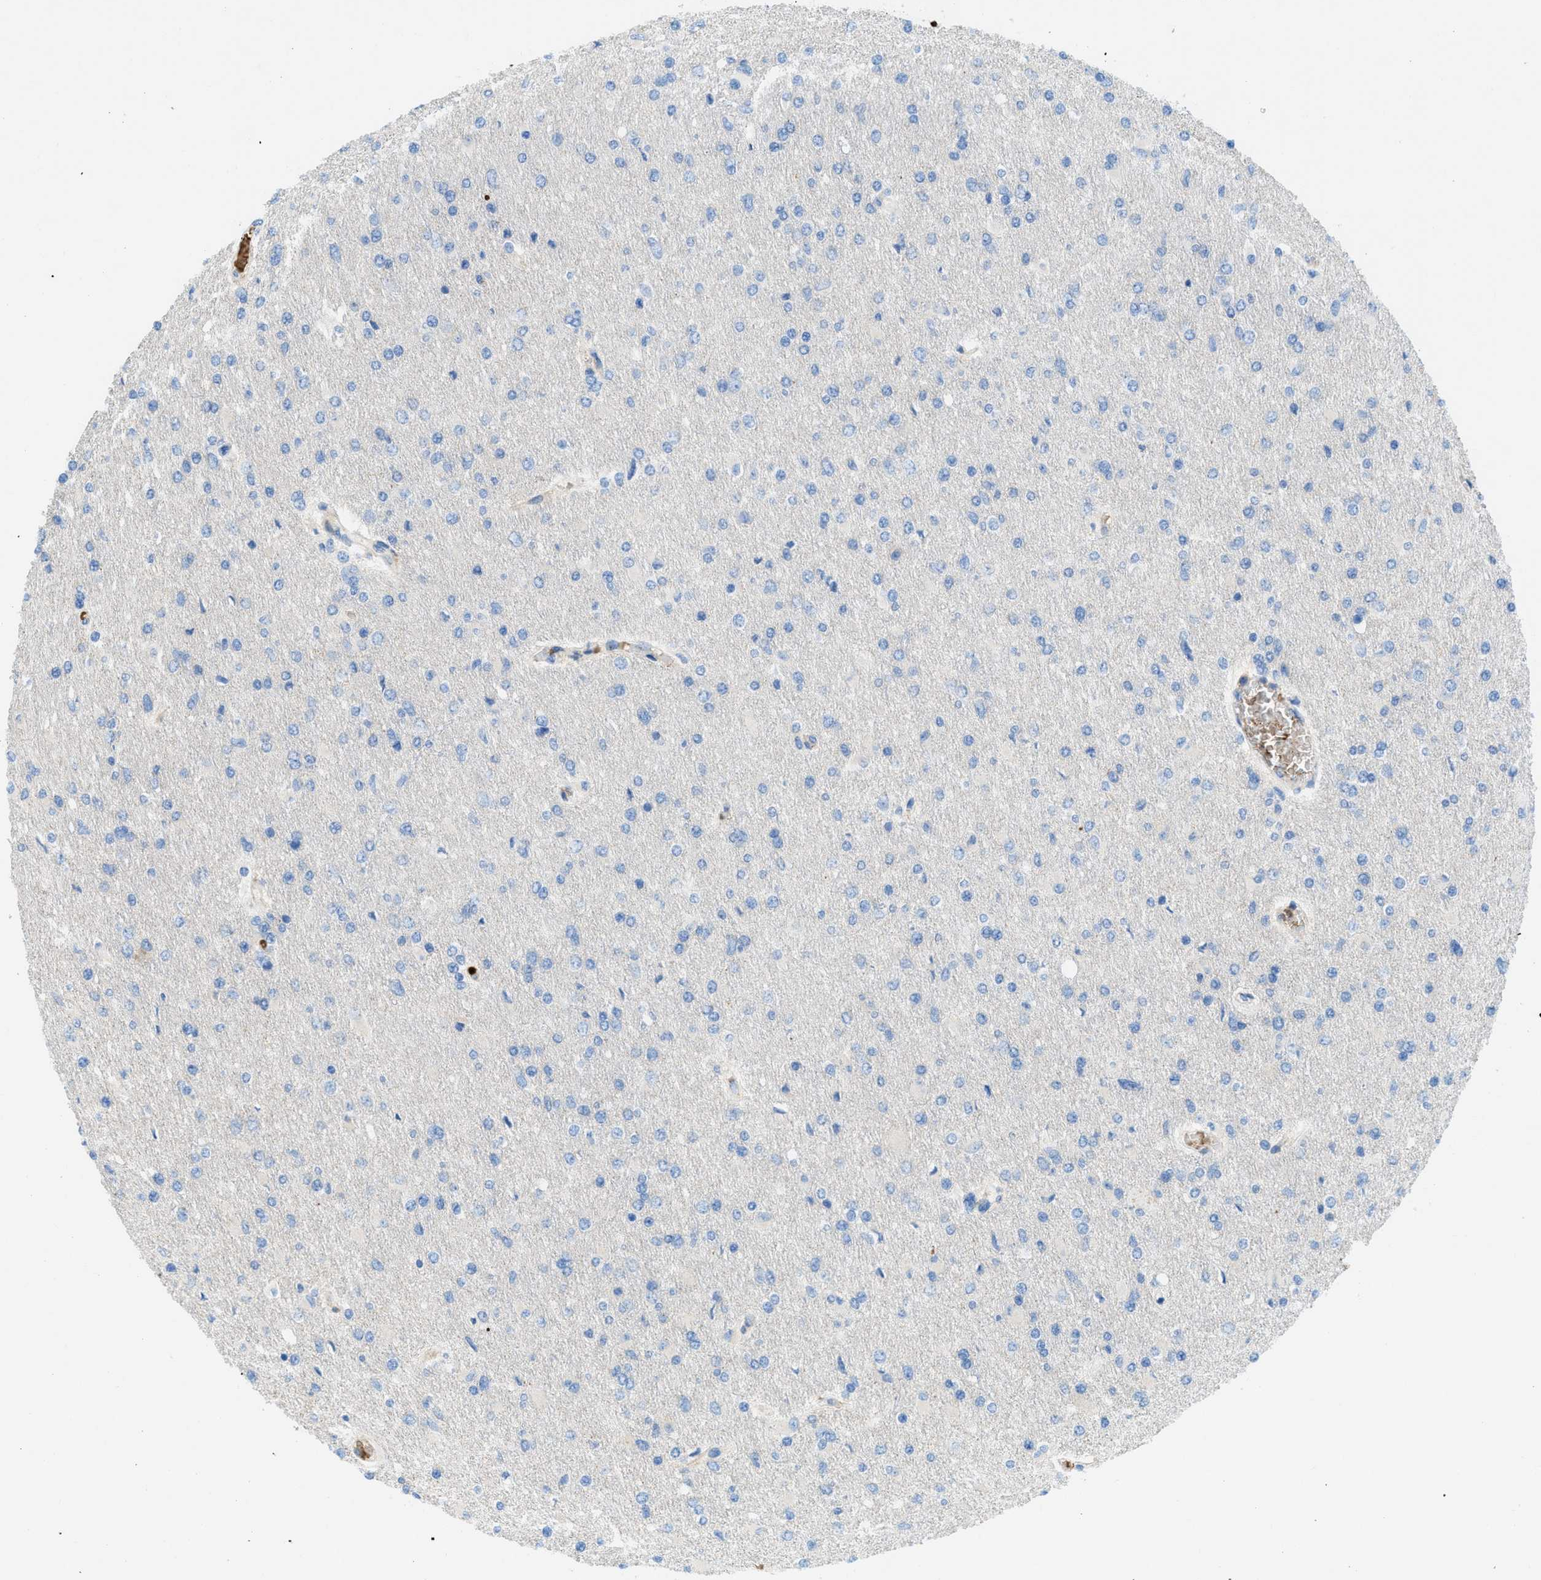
{"staining": {"intensity": "negative", "quantity": "none", "location": "none"}, "tissue": "glioma", "cell_type": "Tumor cells", "image_type": "cancer", "snomed": [{"axis": "morphology", "description": "Glioma, malignant, High grade"}, {"axis": "topography", "description": "Cerebral cortex"}], "caption": "Human glioma stained for a protein using immunohistochemistry demonstrates no staining in tumor cells.", "gene": "ZNF831", "patient": {"sex": "female", "age": 36}}